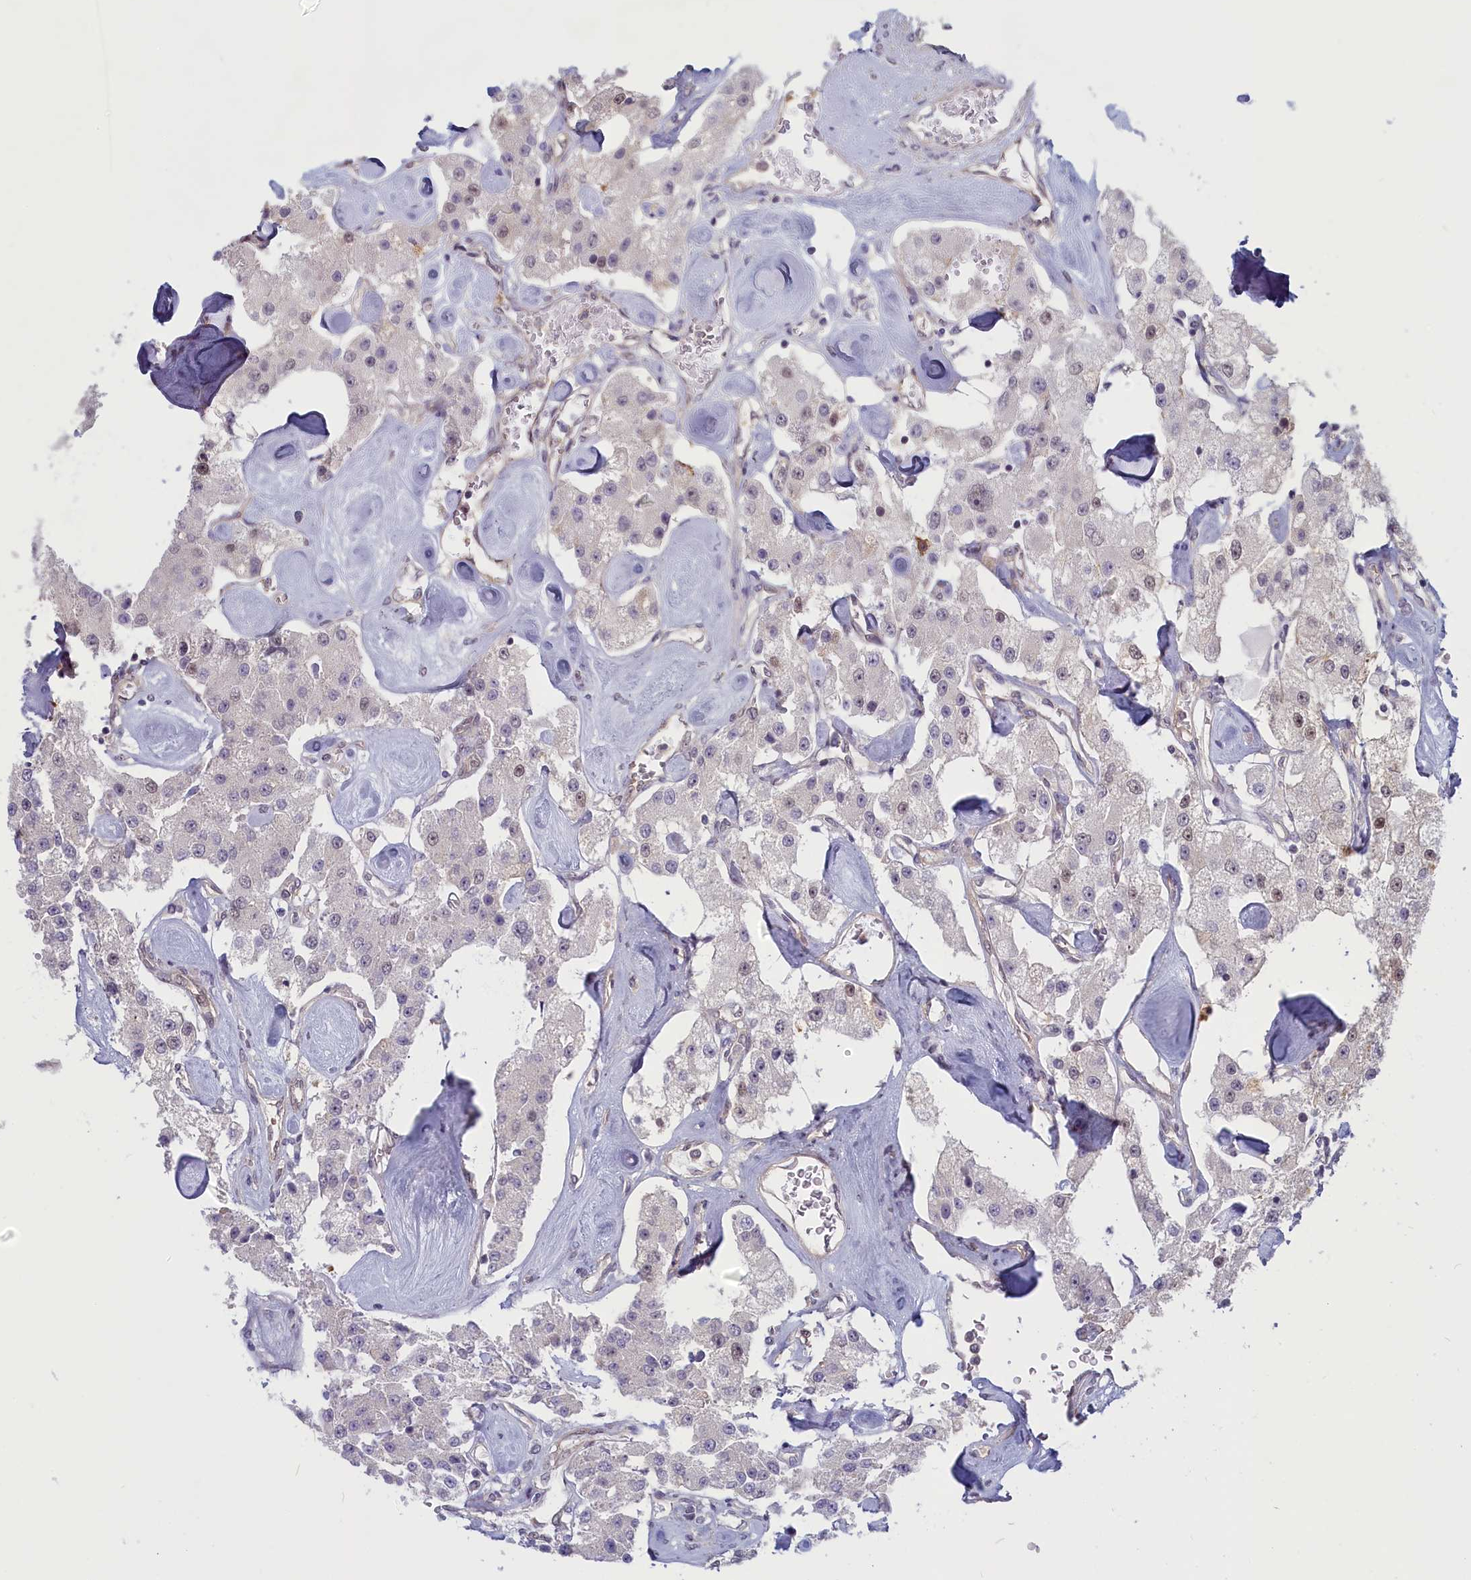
{"staining": {"intensity": "moderate", "quantity": "<25%", "location": "nuclear"}, "tissue": "carcinoid", "cell_type": "Tumor cells", "image_type": "cancer", "snomed": [{"axis": "morphology", "description": "Carcinoid, malignant, NOS"}, {"axis": "topography", "description": "Pancreas"}], "caption": "Immunohistochemistry (IHC) of carcinoid (malignant) shows low levels of moderate nuclear staining in approximately <25% of tumor cells. Using DAB (brown) and hematoxylin (blue) stains, captured at high magnification using brightfield microscopy.", "gene": "C19orf44", "patient": {"sex": "male", "age": 41}}